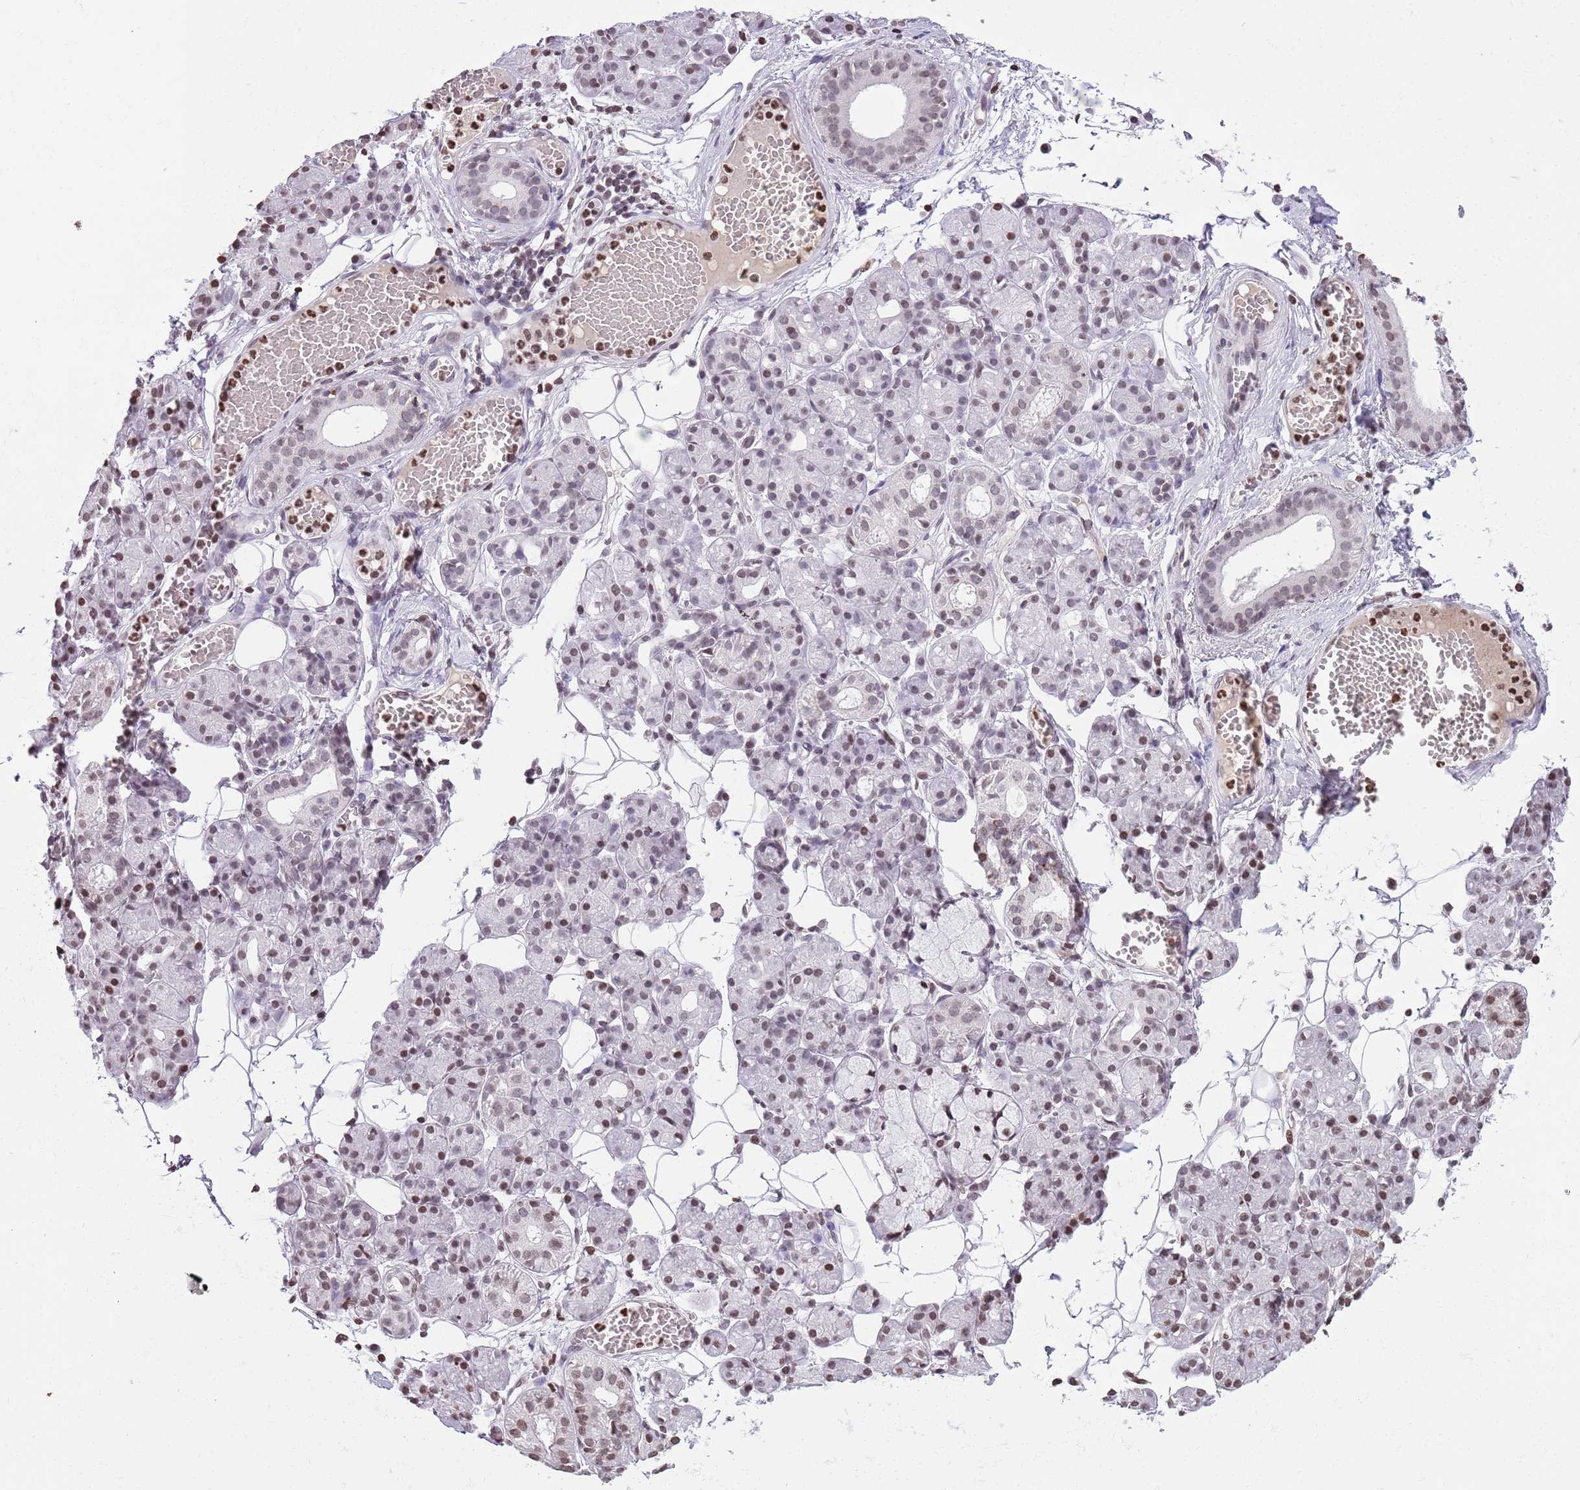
{"staining": {"intensity": "strong", "quantity": "25%-75%", "location": "nuclear"}, "tissue": "salivary gland", "cell_type": "Glandular cells", "image_type": "normal", "snomed": [{"axis": "morphology", "description": "Normal tissue, NOS"}, {"axis": "topography", "description": "Salivary gland"}], "caption": "Human salivary gland stained for a protein (brown) reveals strong nuclear positive staining in approximately 25%-75% of glandular cells.", "gene": "KPNA3", "patient": {"sex": "male", "age": 63}}